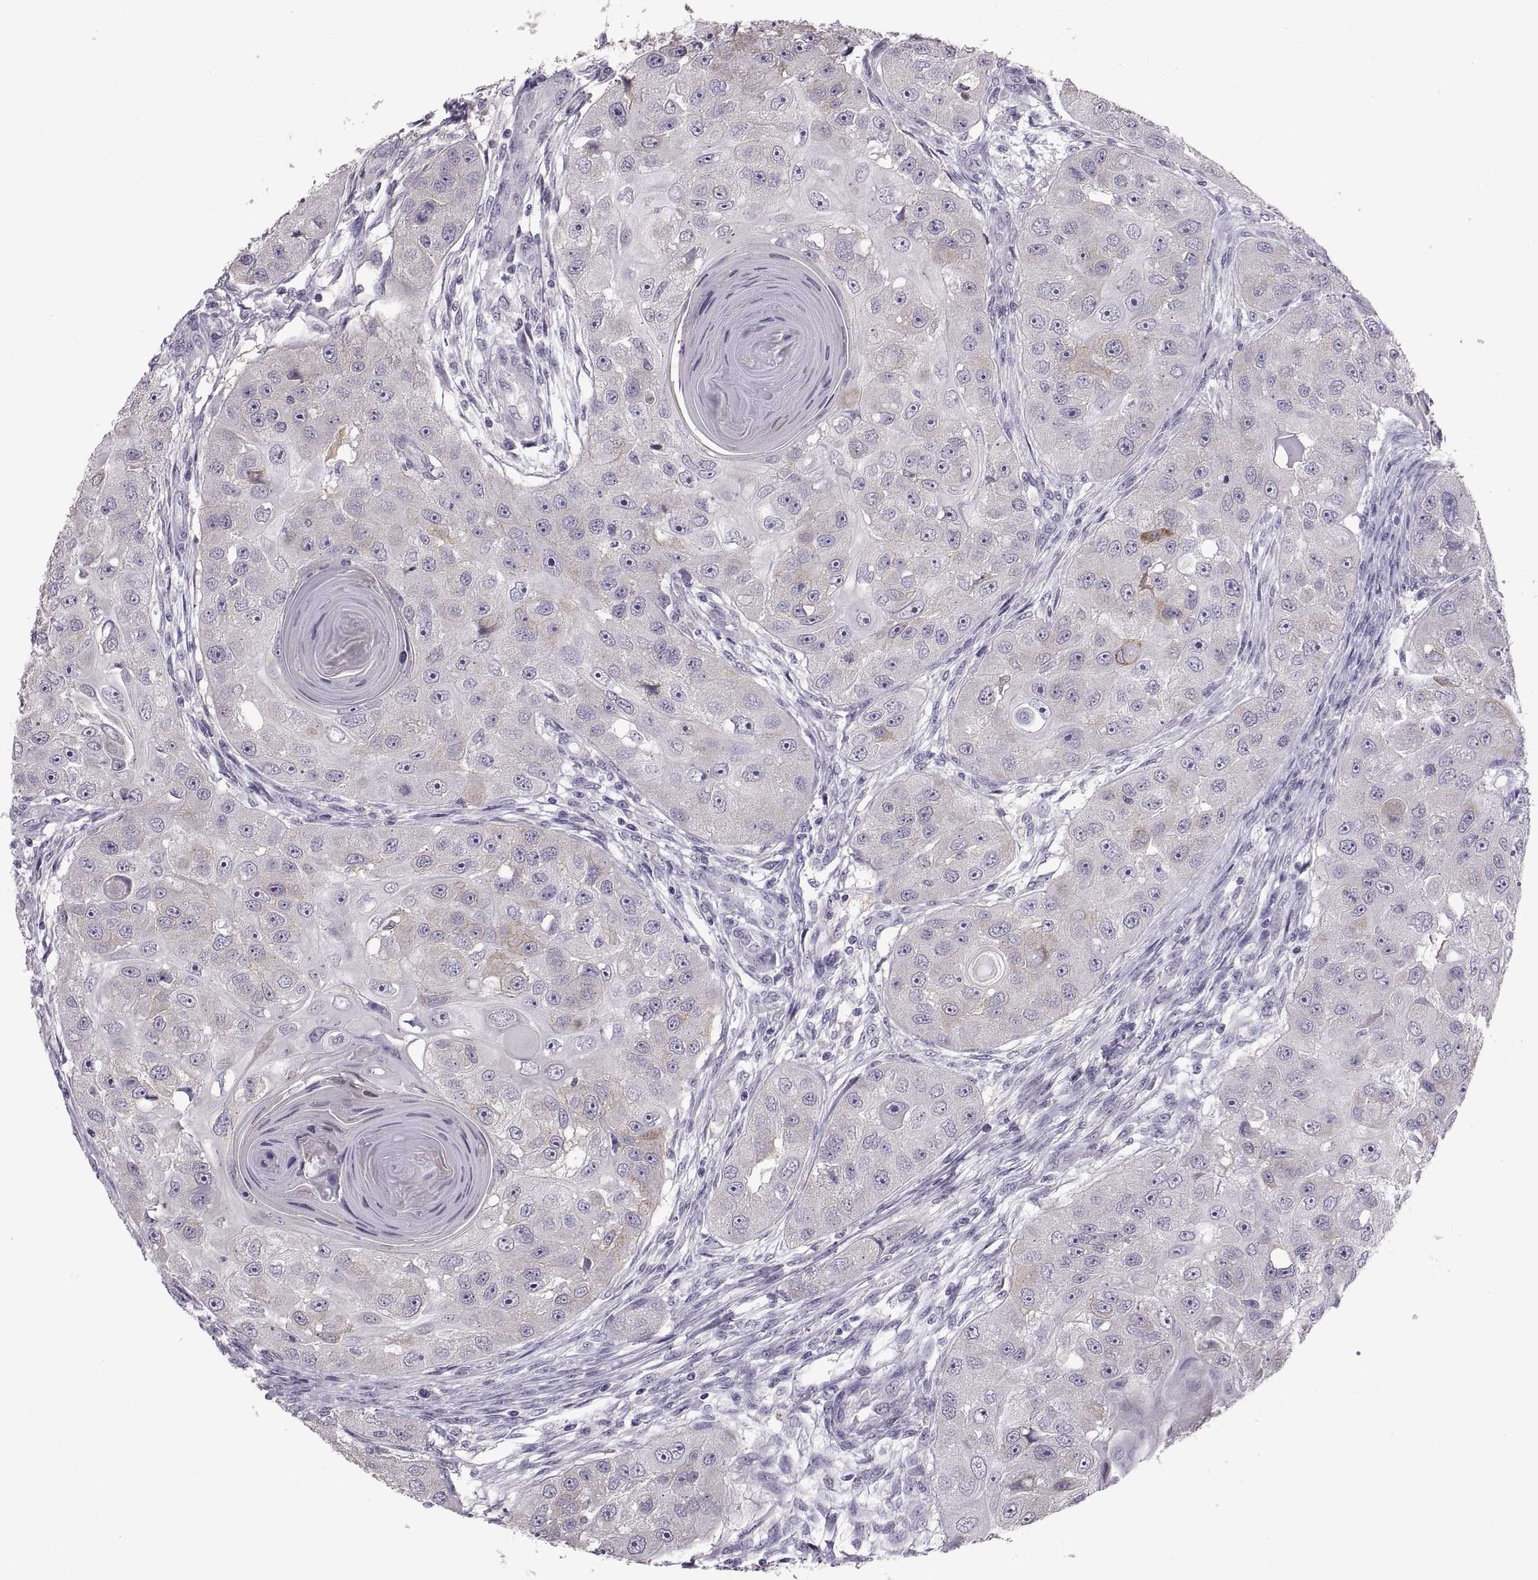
{"staining": {"intensity": "negative", "quantity": "none", "location": "none"}, "tissue": "head and neck cancer", "cell_type": "Tumor cells", "image_type": "cancer", "snomed": [{"axis": "morphology", "description": "Squamous cell carcinoma, NOS"}, {"axis": "topography", "description": "Head-Neck"}], "caption": "Tumor cells show no significant protein positivity in squamous cell carcinoma (head and neck).", "gene": "SPACDR", "patient": {"sex": "male", "age": 51}}